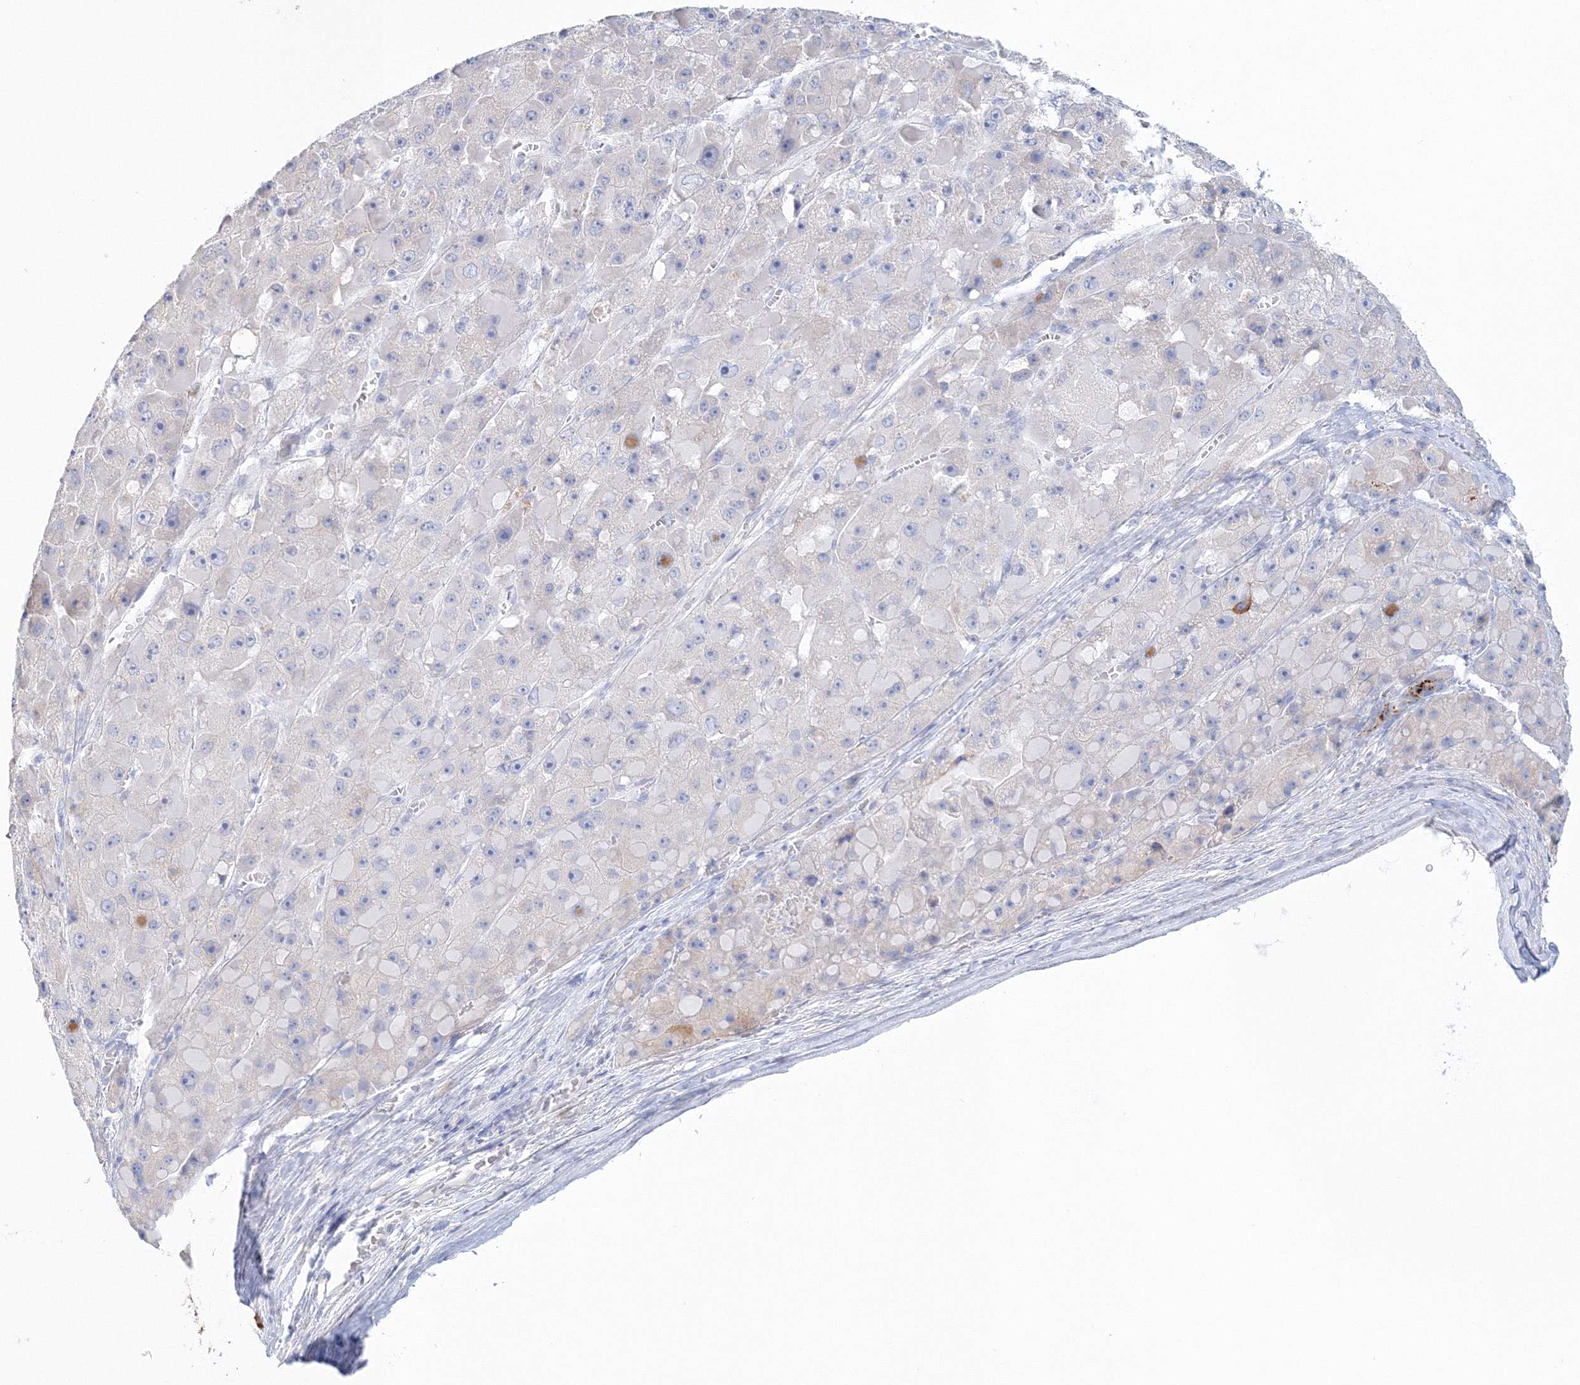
{"staining": {"intensity": "negative", "quantity": "none", "location": "none"}, "tissue": "liver cancer", "cell_type": "Tumor cells", "image_type": "cancer", "snomed": [{"axis": "morphology", "description": "Carcinoma, Hepatocellular, NOS"}, {"axis": "topography", "description": "Liver"}], "caption": "This image is of liver cancer stained with immunohistochemistry (IHC) to label a protein in brown with the nuclei are counter-stained blue. There is no staining in tumor cells.", "gene": "VSIG1", "patient": {"sex": "female", "age": 73}}